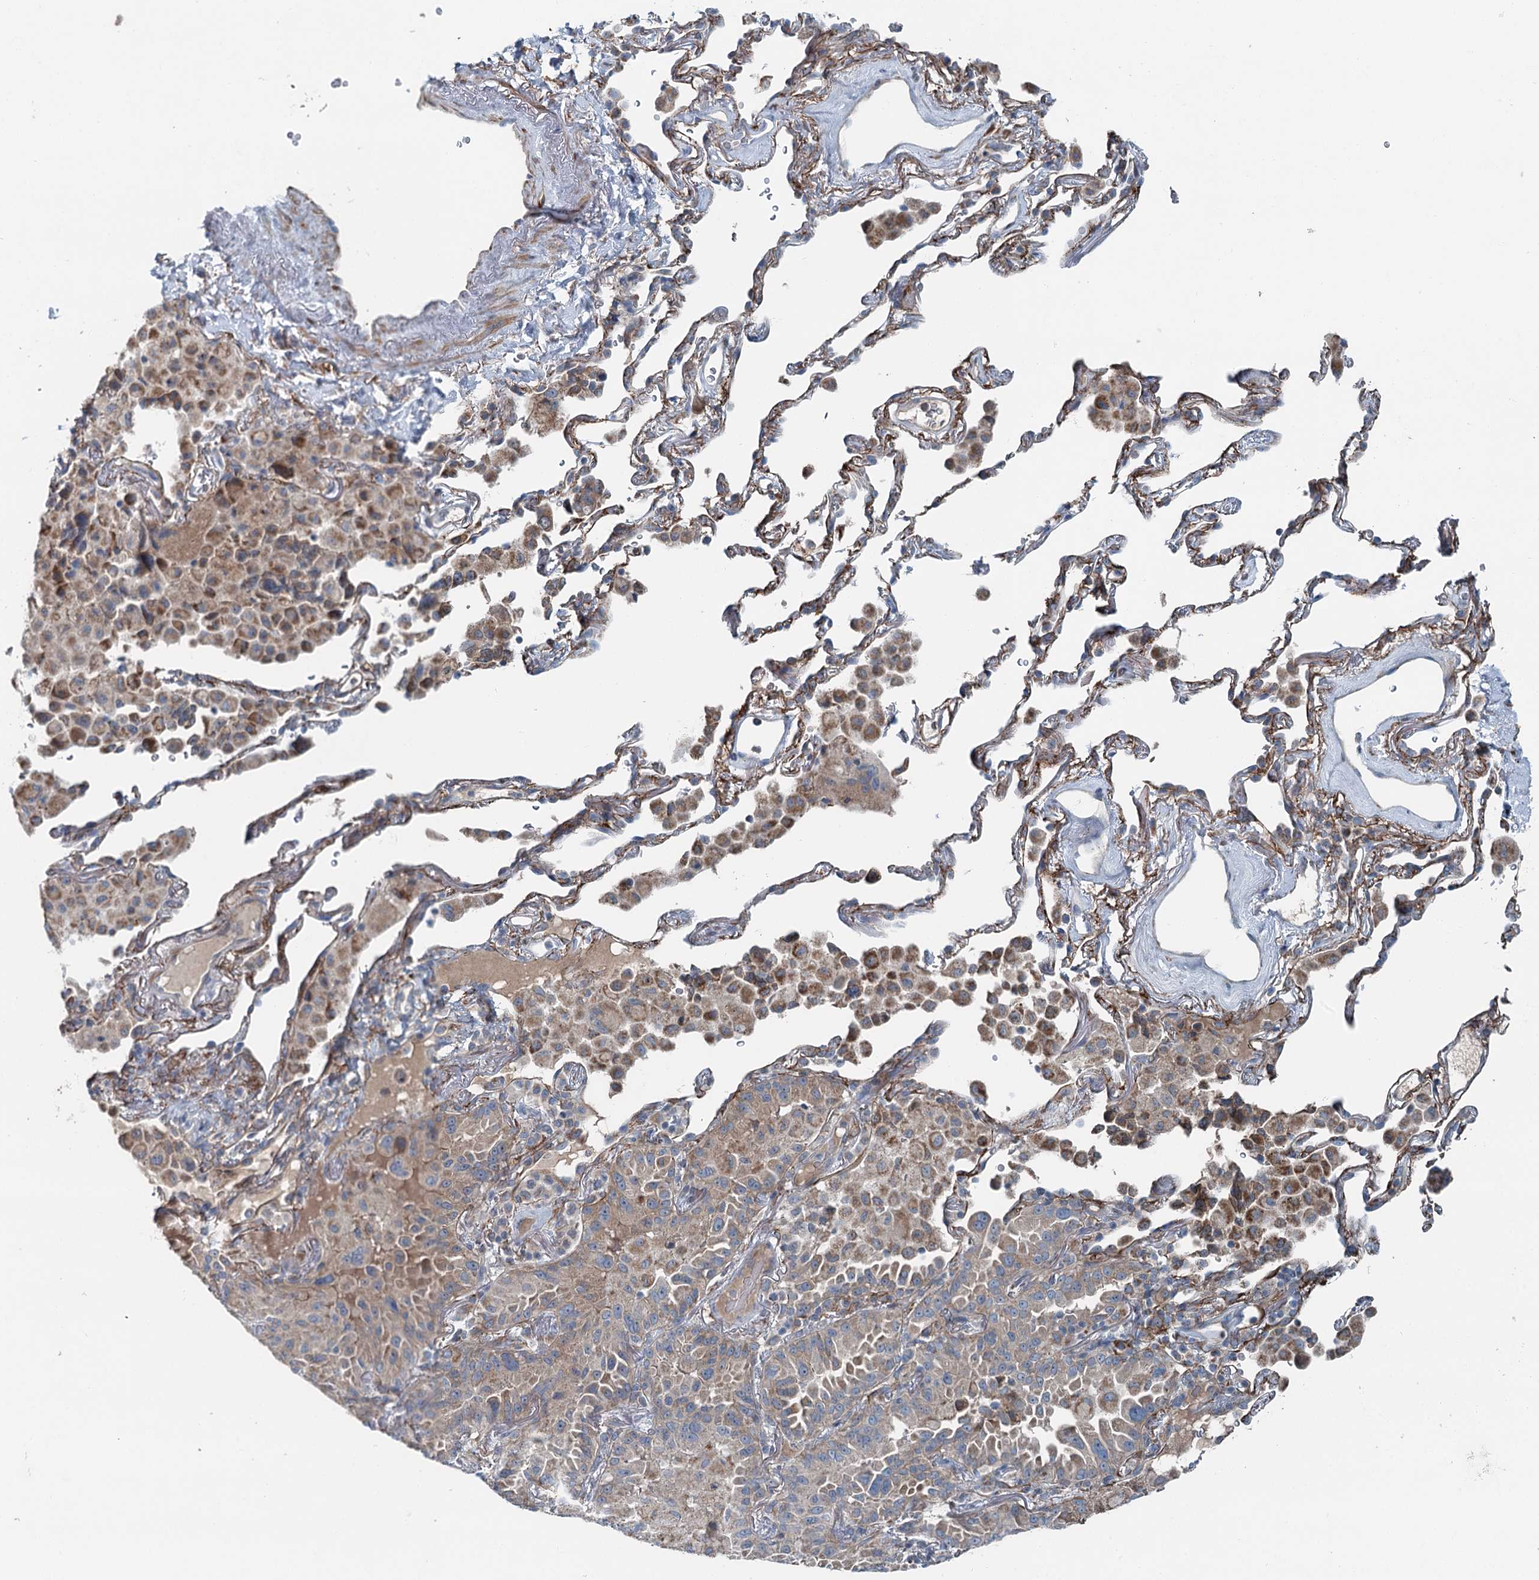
{"staining": {"intensity": "weak", "quantity": ">75%", "location": "cytoplasmic/membranous"}, "tissue": "lung cancer", "cell_type": "Tumor cells", "image_type": "cancer", "snomed": [{"axis": "morphology", "description": "Adenocarcinoma, NOS"}, {"axis": "topography", "description": "Lung"}], "caption": "The image demonstrates immunohistochemical staining of lung adenocarcinoma. There is weak cytoplasmic/membranous staining is seen in about >75% of tumor cells.", "gene": "CHCHD5", "patient": {"sex": "female", "age": 69}}